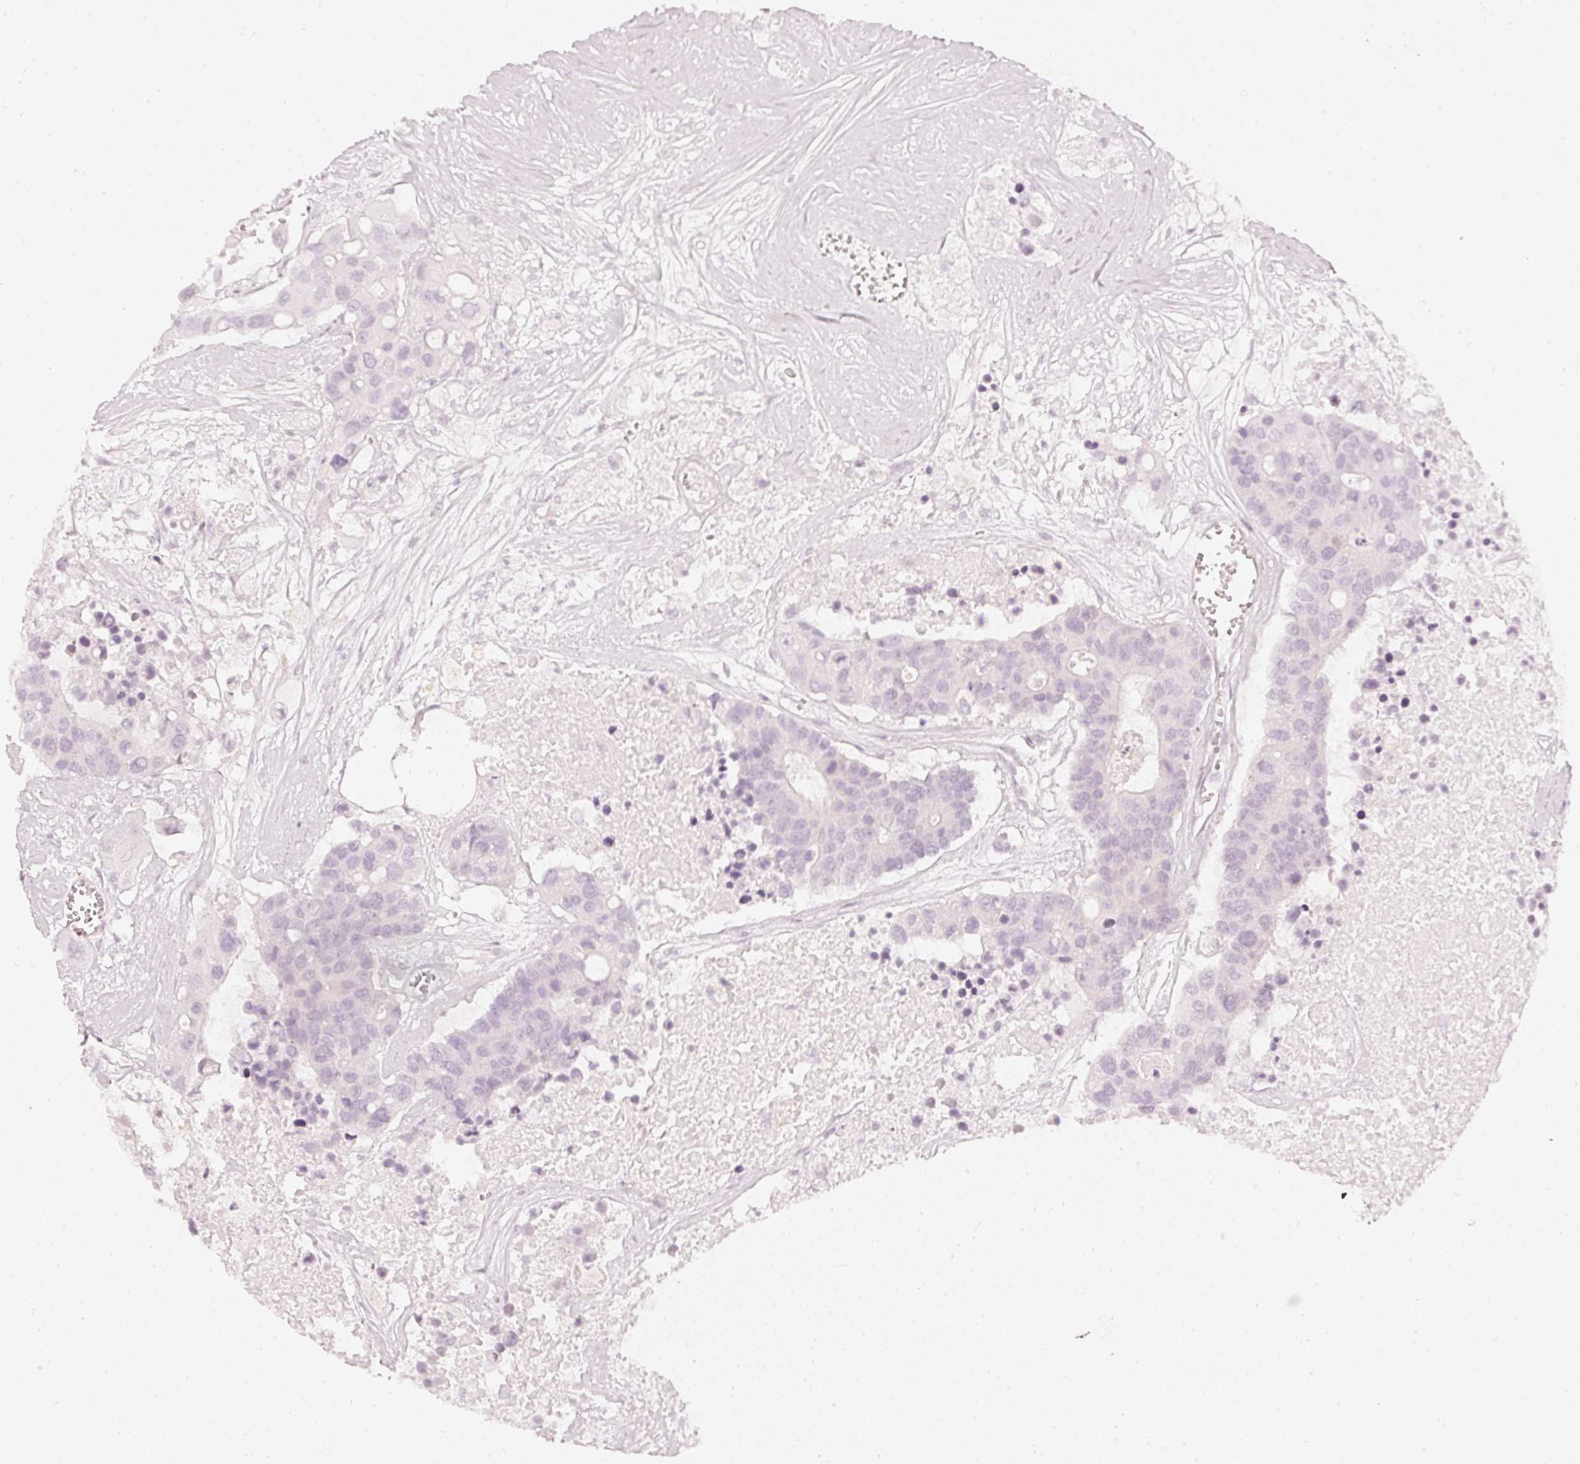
{"staining": {"intensity": "negative", "quantity": "none", "location": "none"}, "tissue": "colorectal cancer", "cell_type": "Tumor cells", "image_type": "cancer", "snomed": [{"axis": "morphology", "description": "Adenocarcinoma, NOS"}, {"axis": "topography", "description": "Colon"}], "caption": "IHC image of neoplastic tissue: colorectal cancer (adenocarcinoma) stained with DAB (3,3'-diaminobenzidine) exhibits no significant protein expression in tumor cells.", "gene": "CNP", "patient": {"sex": "male", "age": 77}}